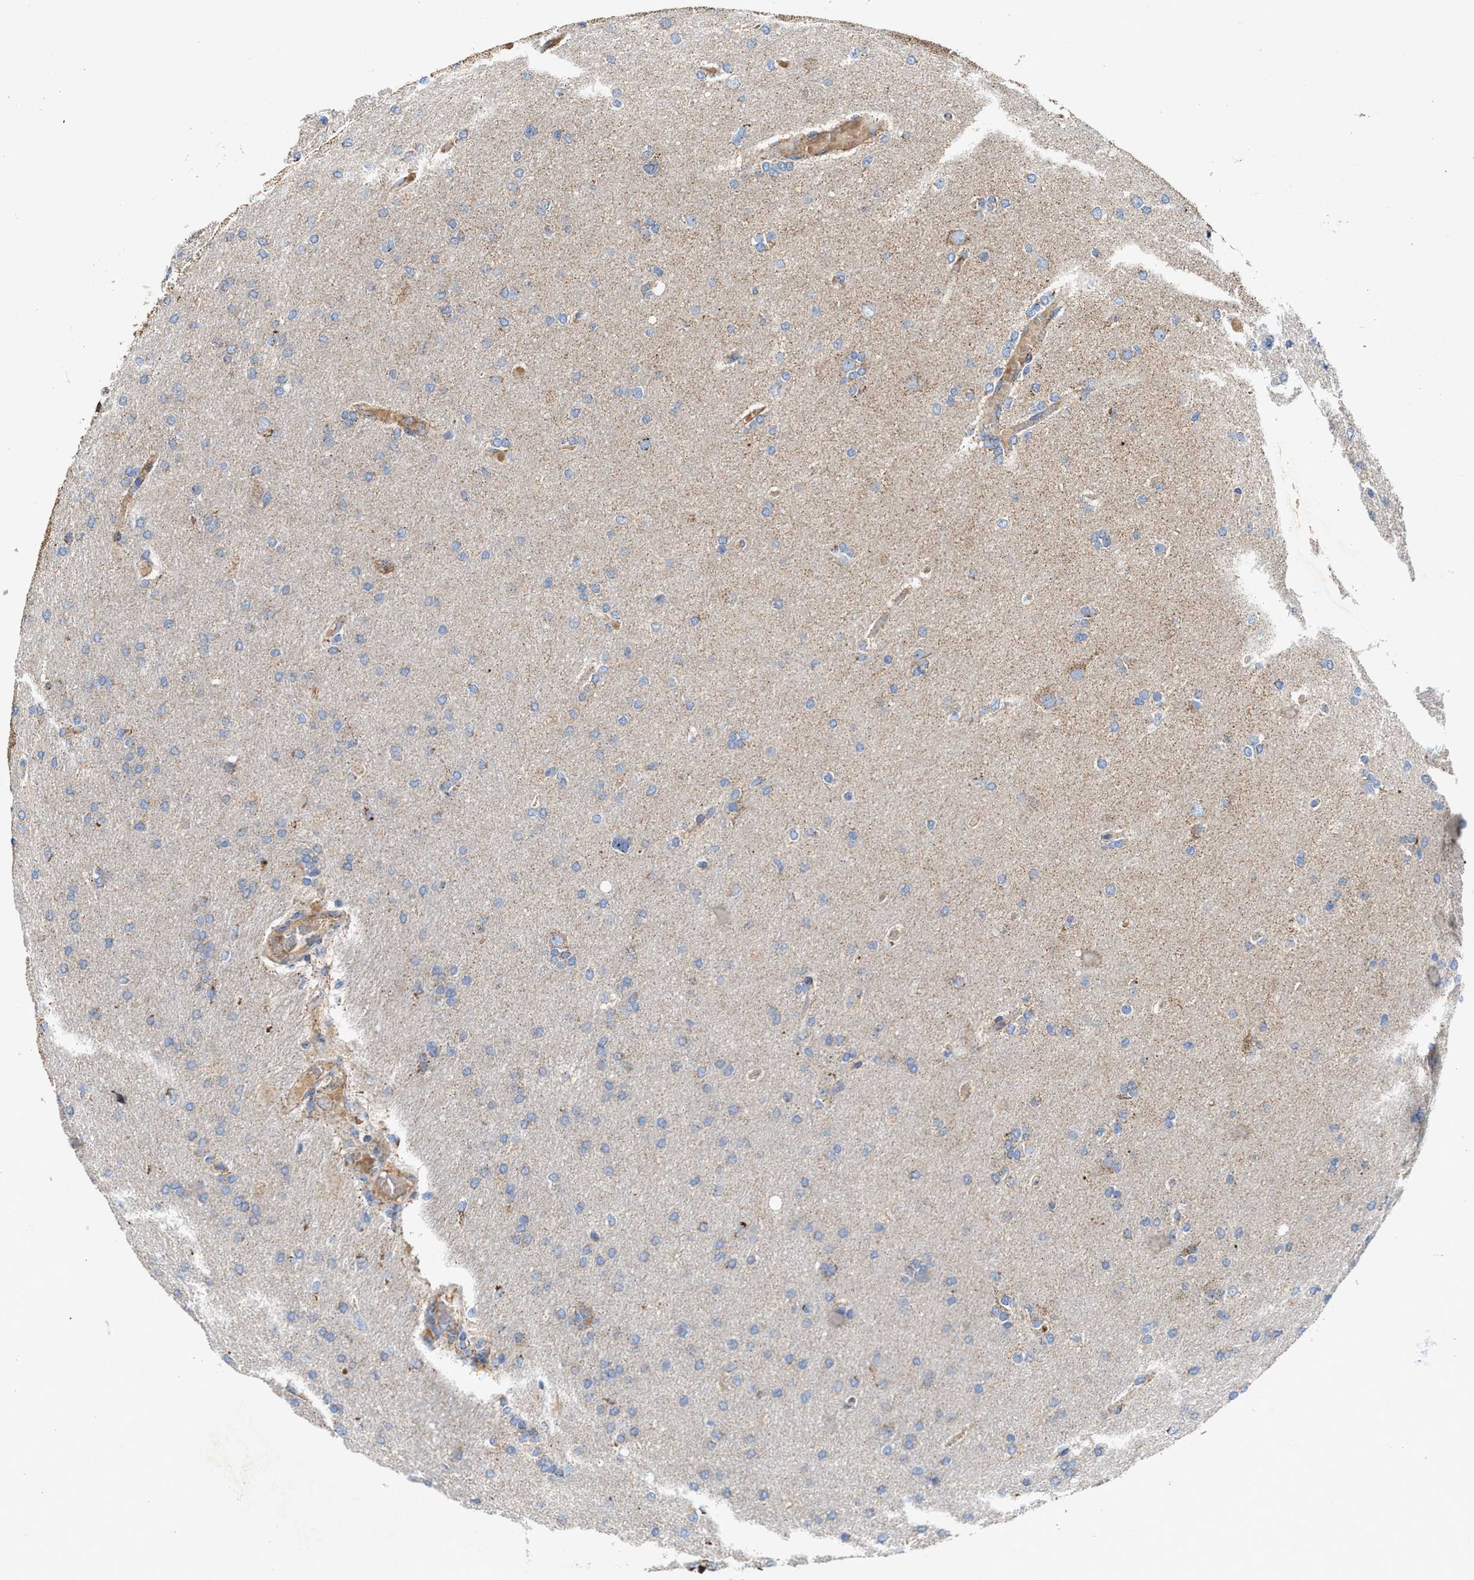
{"staining": {"intensity": "weak", "quantity": "<25%", "location": "cytoplasmic/membranous"}, "tissue": "glioma", "cell_type": "Tumor cells", "image_type": "cancer", "snomed": [{"axis": "morphology", "description": "Glioma, malignant, High grade"}, {"axis": "topography", "description": "Cerebral cortex"}], "caption": "The image demonstrates no staining of tumor cells in malignant glioma (high-grade). (Stains: DAB IHC with hematoxylin counter stain, Microscopy: brightfield microscopy at high magnification).", "gene": "MECR", "patient": {"sex": "female", "age": 36}}